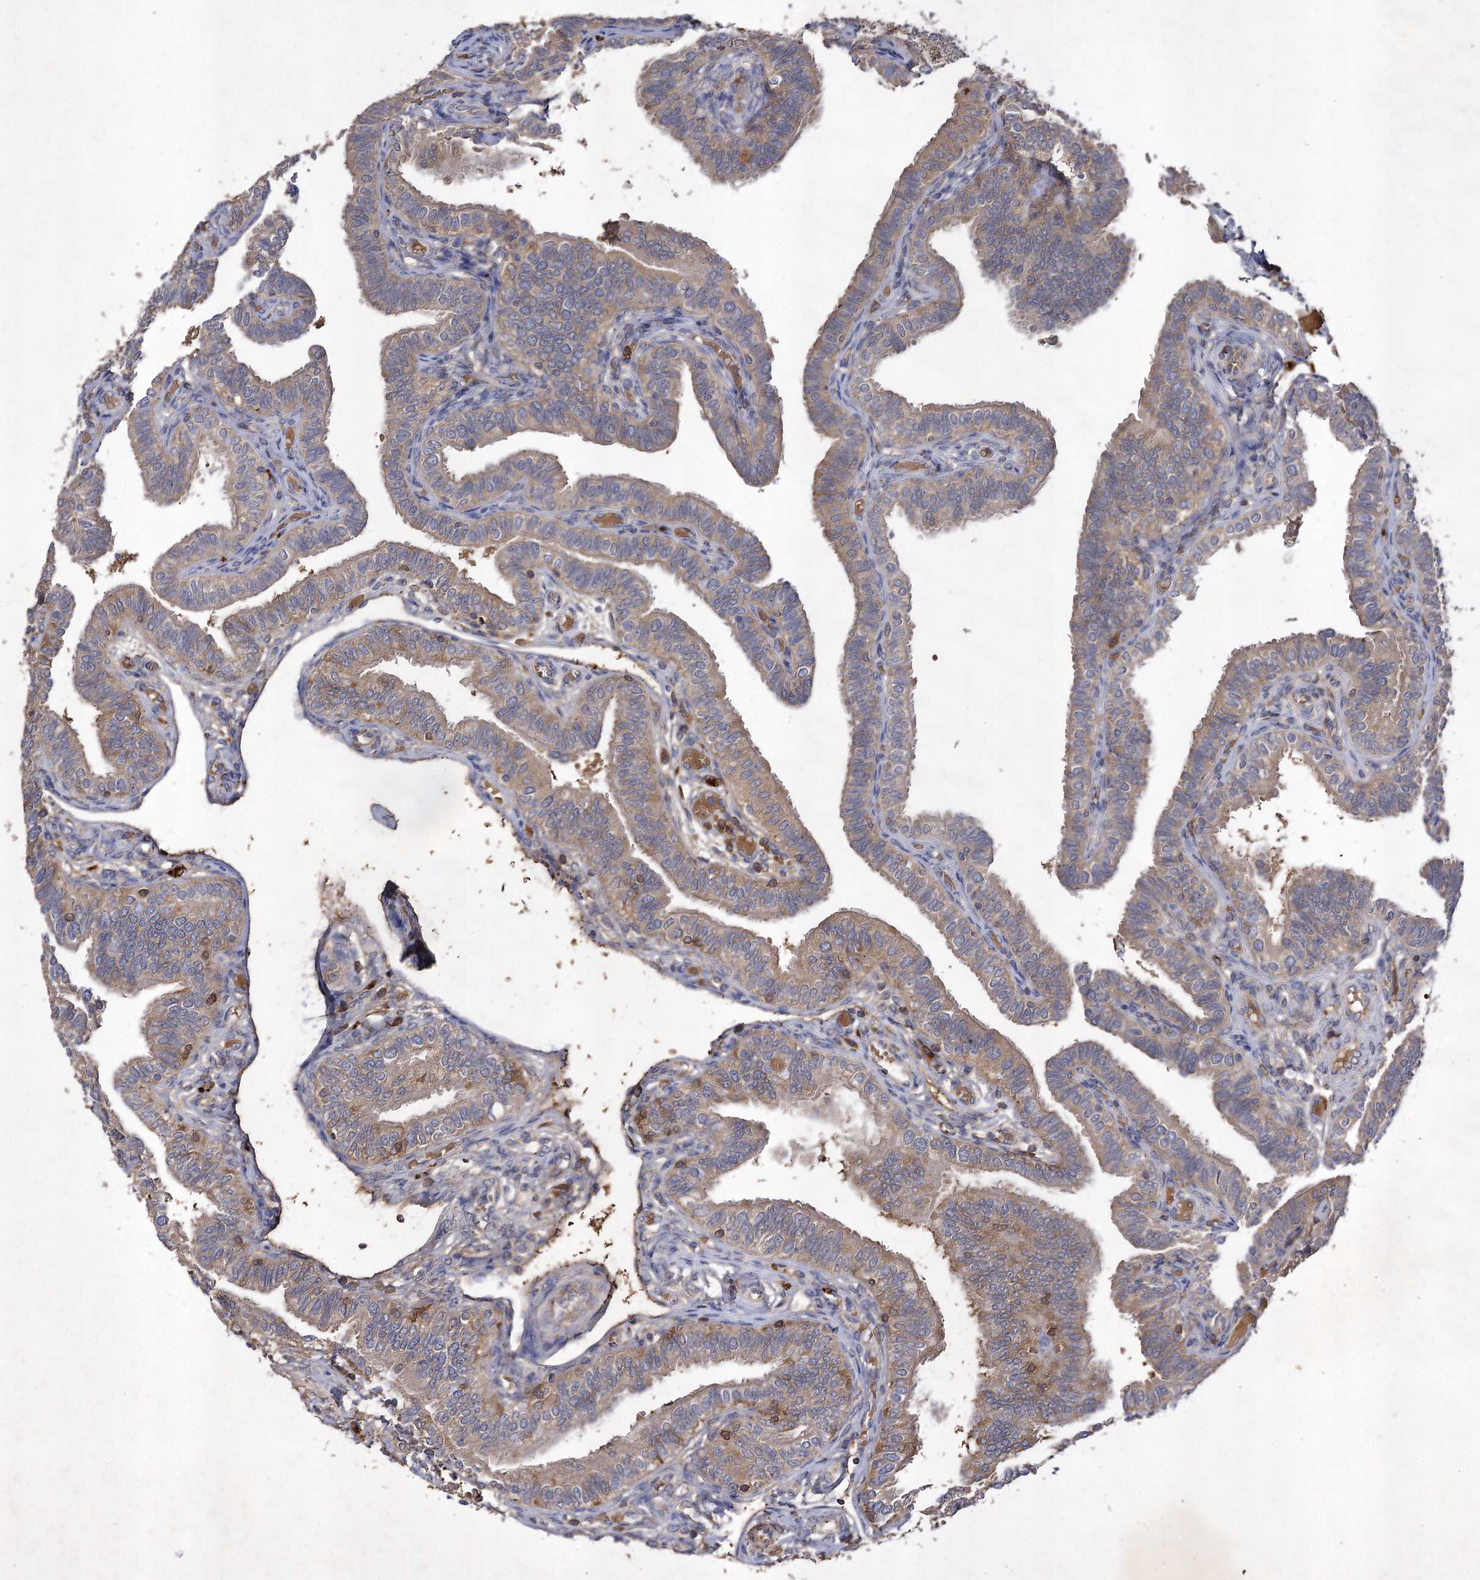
{"staining": {"intensity": "weak", "quantity": ">75%", "location": "cytoplasmic/membranous"}, "tissue": "fallopian tube", "cell_type": "Glandular cells", "image_type": "normal", "snomed": [{"axis": "morphology", "description": "Normal tissue, NOS"}, {"axis": "topography", "description": "Fallopian tube"}], "caption": "Immunohistochemistry (IHC) photomicrograph of unremarkable fallopian tube: human fallopian tube stained using immunohistochemistry (IHC) reveals low levels of weak protein expression localized specifically in the cytoplasmic/membranous of glandular cells, appearing as a cytoplasmic/membranous brown color.", "gene": "USP50", "patient": {"sex": "female", "age": 39}}